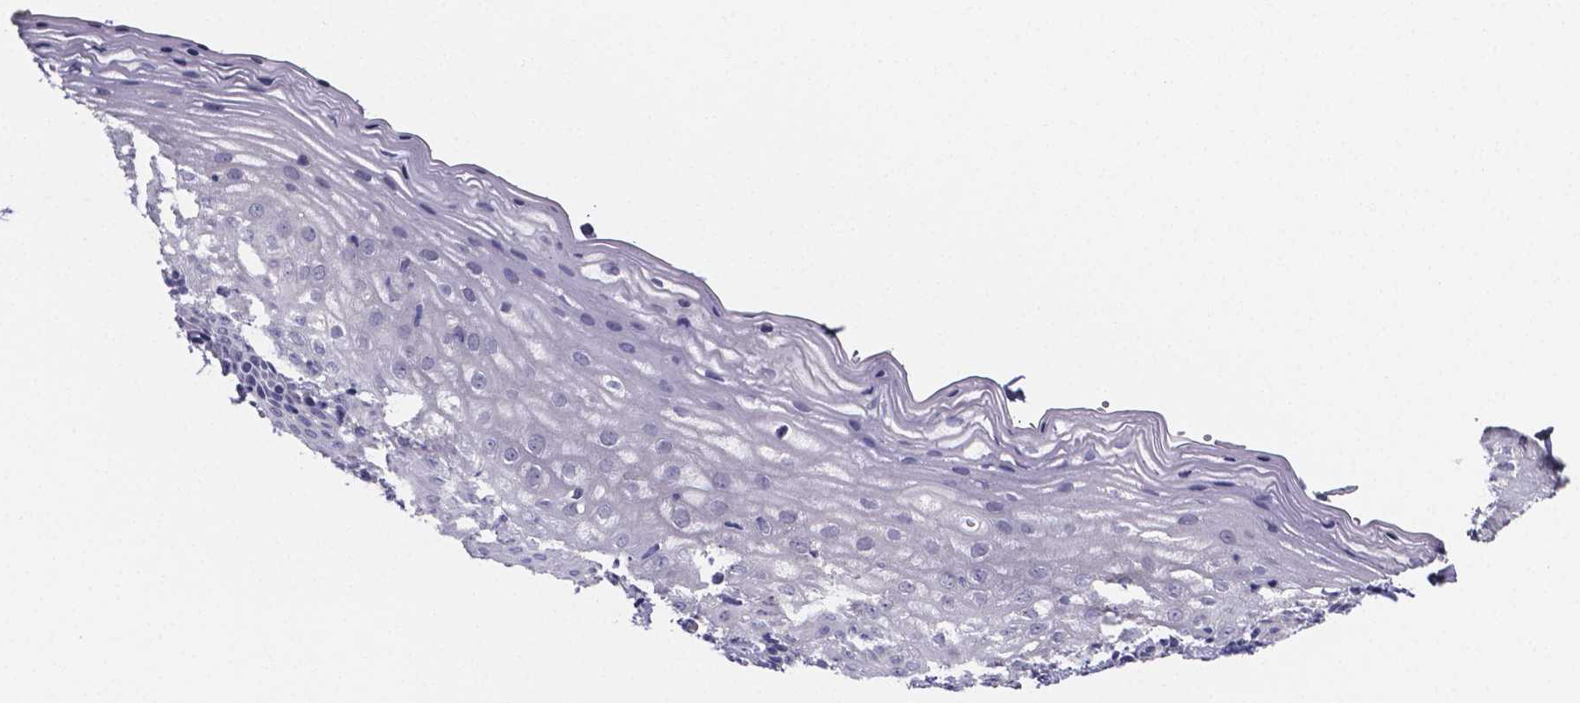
{"staining": {"intensity": "negative", "quantity": "none", "location": "none"}, "tissue": "vagina", "cell_type": "Squamous epithelial cells", "image_type": "normal", "snomed": [{"axis": "morphology", "description": "Normal tissue, NOS"}, {"axis": "topography", "description": "Vagina"}], "caption": "Immunohistochemical staining of unremarkable human vagina exhibits no significant staining in squamous epithelial cells. (Stains: DAB (3,3'-diaminobenzidine) immunohistochemistry (IHC) with hematoxylin counter stain, Microscopy: brightfield microscopy at high magnification).", "gene": "IZUMO1", "patient": {"sex": "female", "age": 45}}